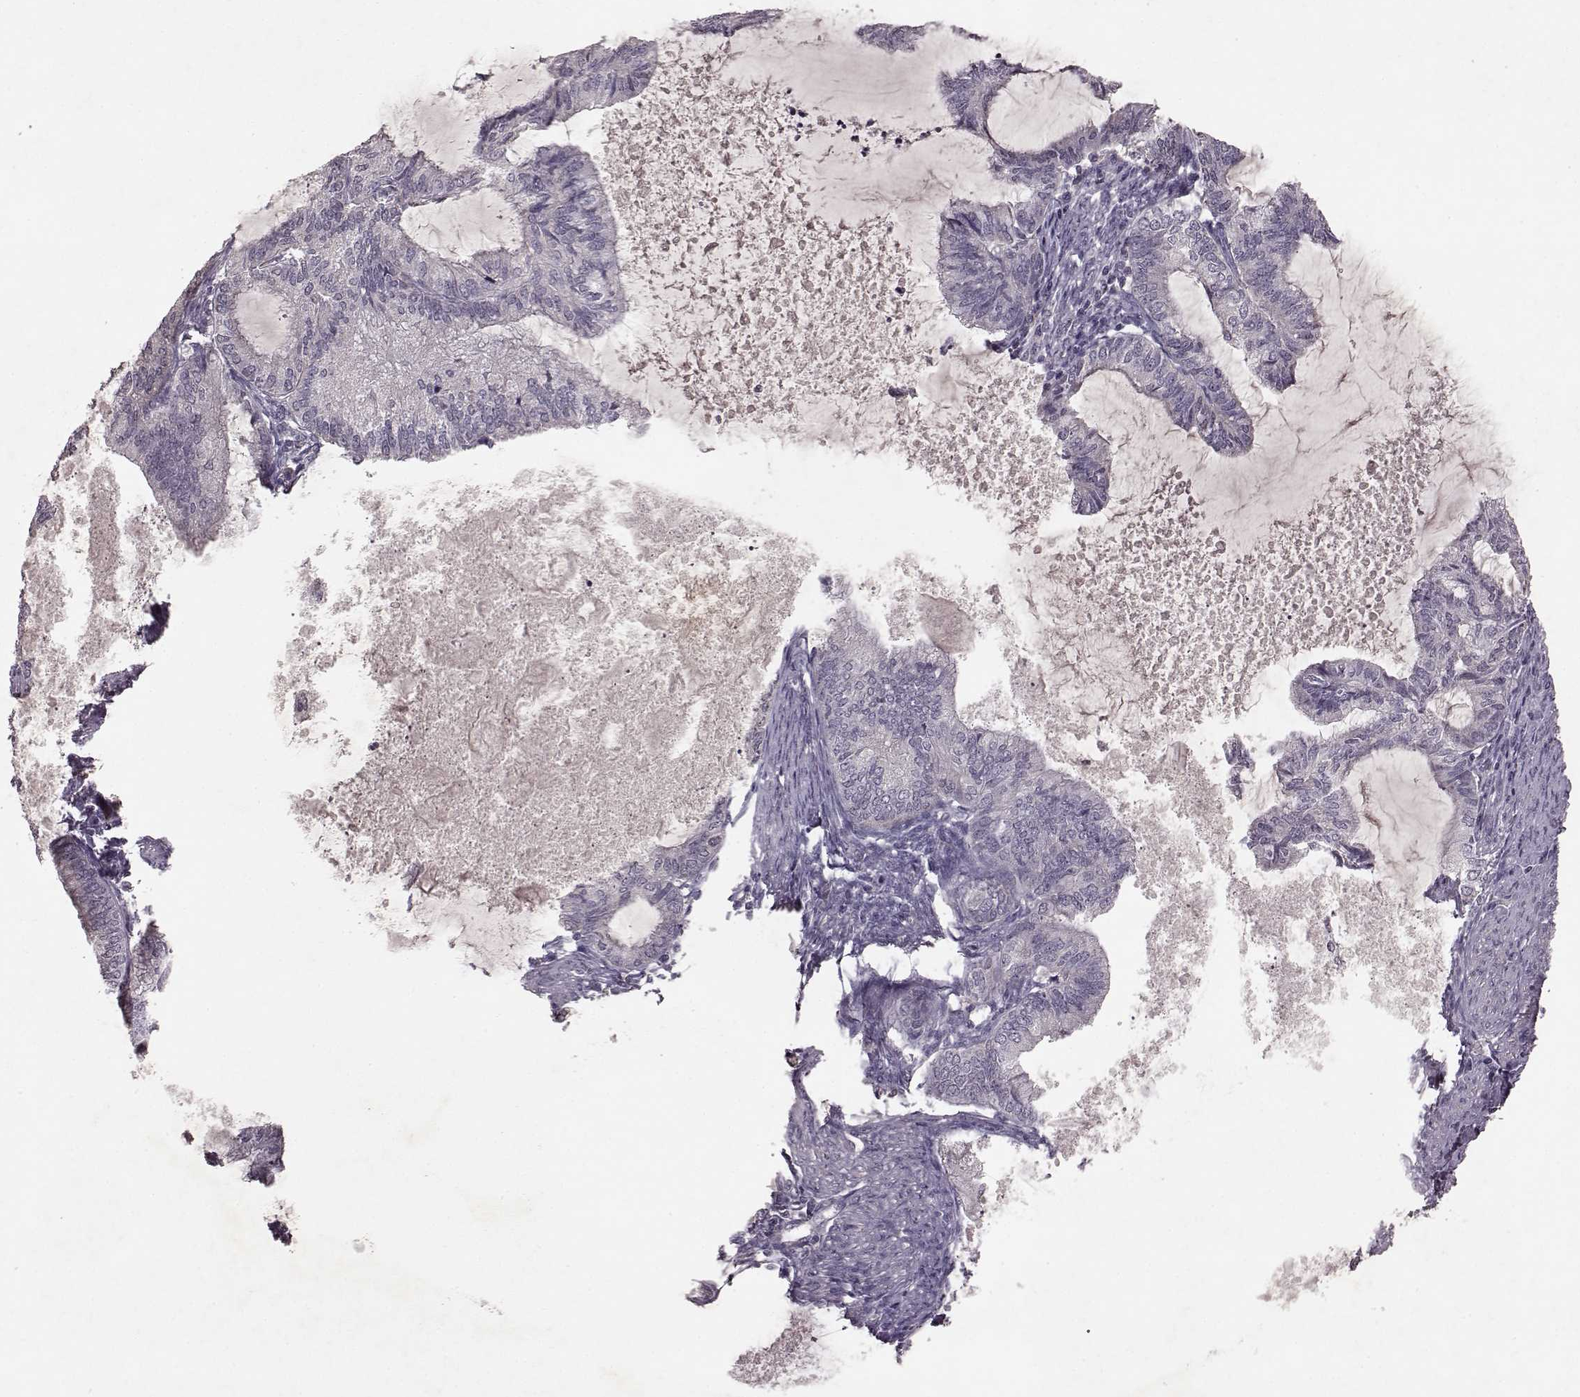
{"staining": {"intensity": "negative", "quantity": "none", "location": "none"}, "tissue": "endometrial cancer", "cell_type": "Tumor cells", "image_type": "cancer", "snomed": [{"axis": "morphology", "description": "Adenocarcinoma, NOS"}, {"axis": "topography", "description": "Endometrium"}], "caption": "This is a micrograph of IHC staining of endometrial adenocarcinoma, which shows no staining in tumor cells.", "gene": "FRRS1L", "patient": {"sex": "female", "age": 86}}